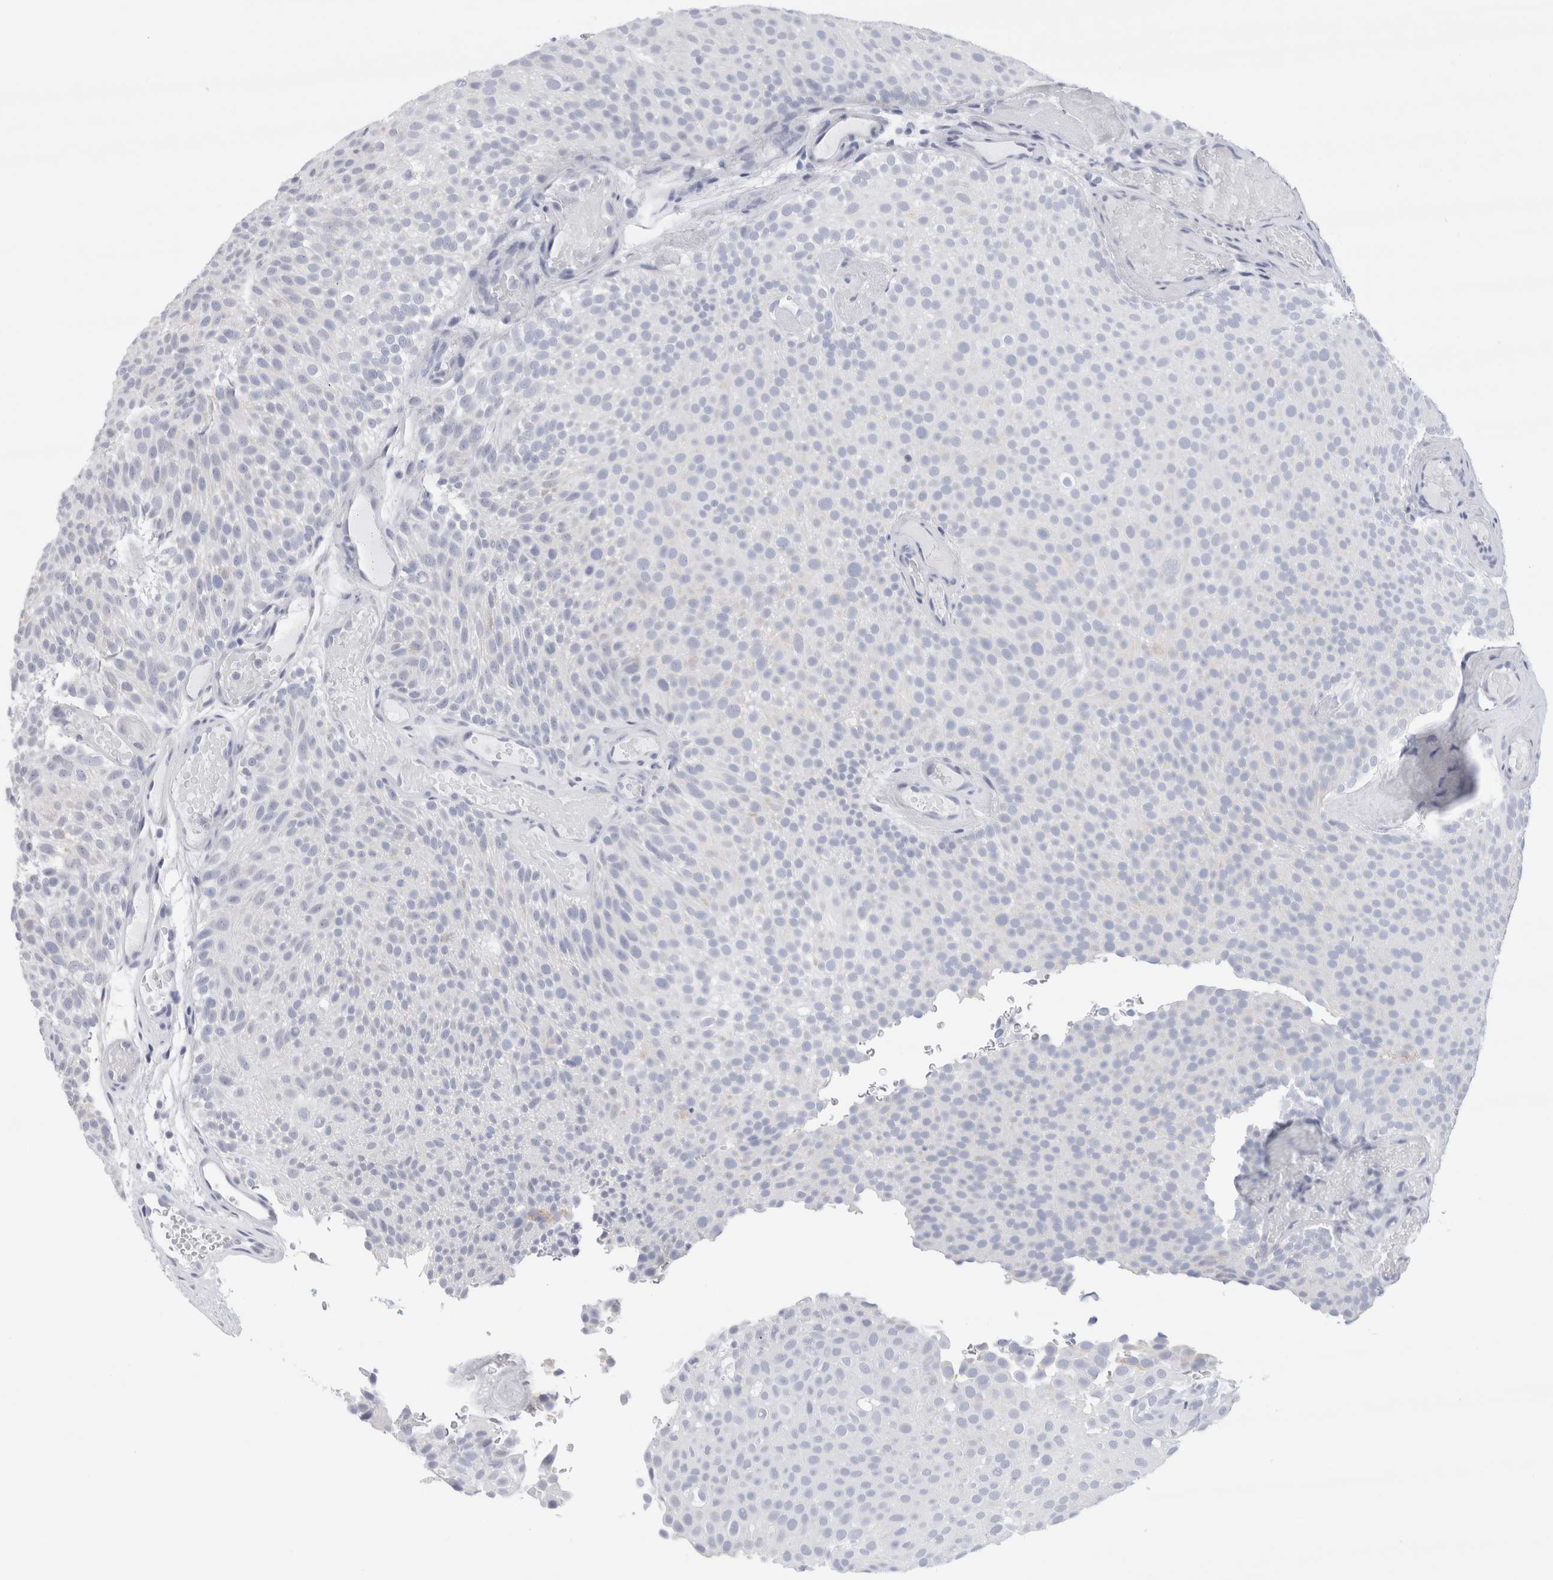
{"staining": {"intensity": "negative", "quantity": "none", "location": "none"}, "tissue": "urothelial cancer", "cell_type": "Tumor cells", "image_type": "cancer", "snomed": [{"axis": "morphology", "description": "Urothelial carcinoma, Low grade"}, {"axis": "topography", "description": "Urinary bladder"}], "caption": "The micrograph shows no significant staining in tumor cells of urothelial cancer.", "gene": "ECHDC2", "patient": {"sex": "male", "age": 78}}